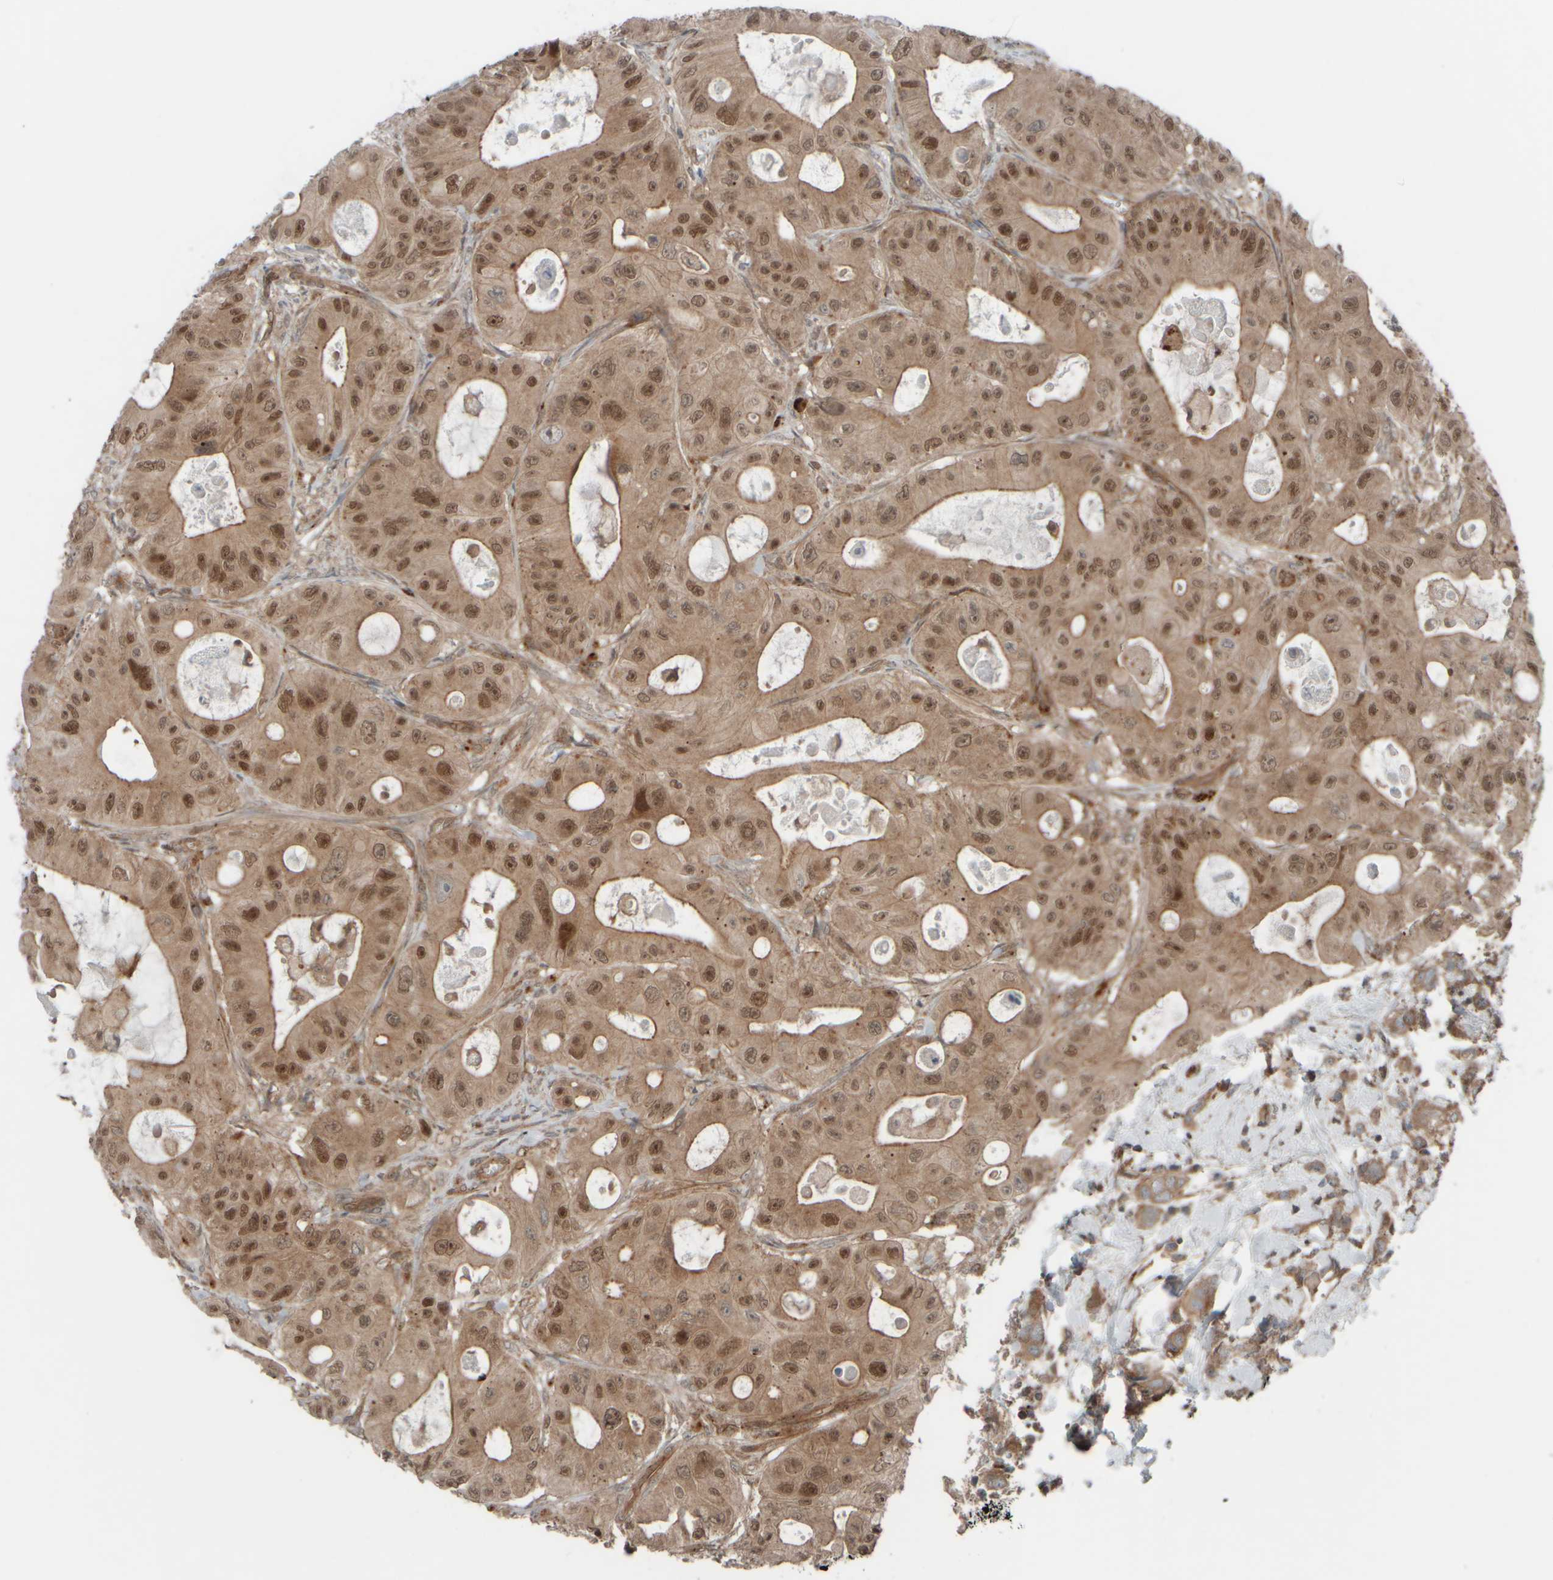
{"staining": {"intensity": "moderate", "quantity": ">75%", "location": "cytoplasmic/membranous,nuclear"}, "tissue": "colorectal cancer", "cell_type": "Tumor cells", "image_type": "cancer", "snomed": [{"axis": "morphology", "description": "Adenocarcinoma, NOS"}, {"axis": "topography", "description": "Colon"}], "caption": "Colorectal cancer (adenocarcinoma) tissue demonstrates moderate cytoplasmic/membranous and nuclear positivity in about >75% of tumor cells, visualized by immunohistochemistry. The protein of interest is shown in brown color, while the nuclei are stained blue.", "gene": "GIGYF1", "patient": {"sex": "female", "age": 46}}